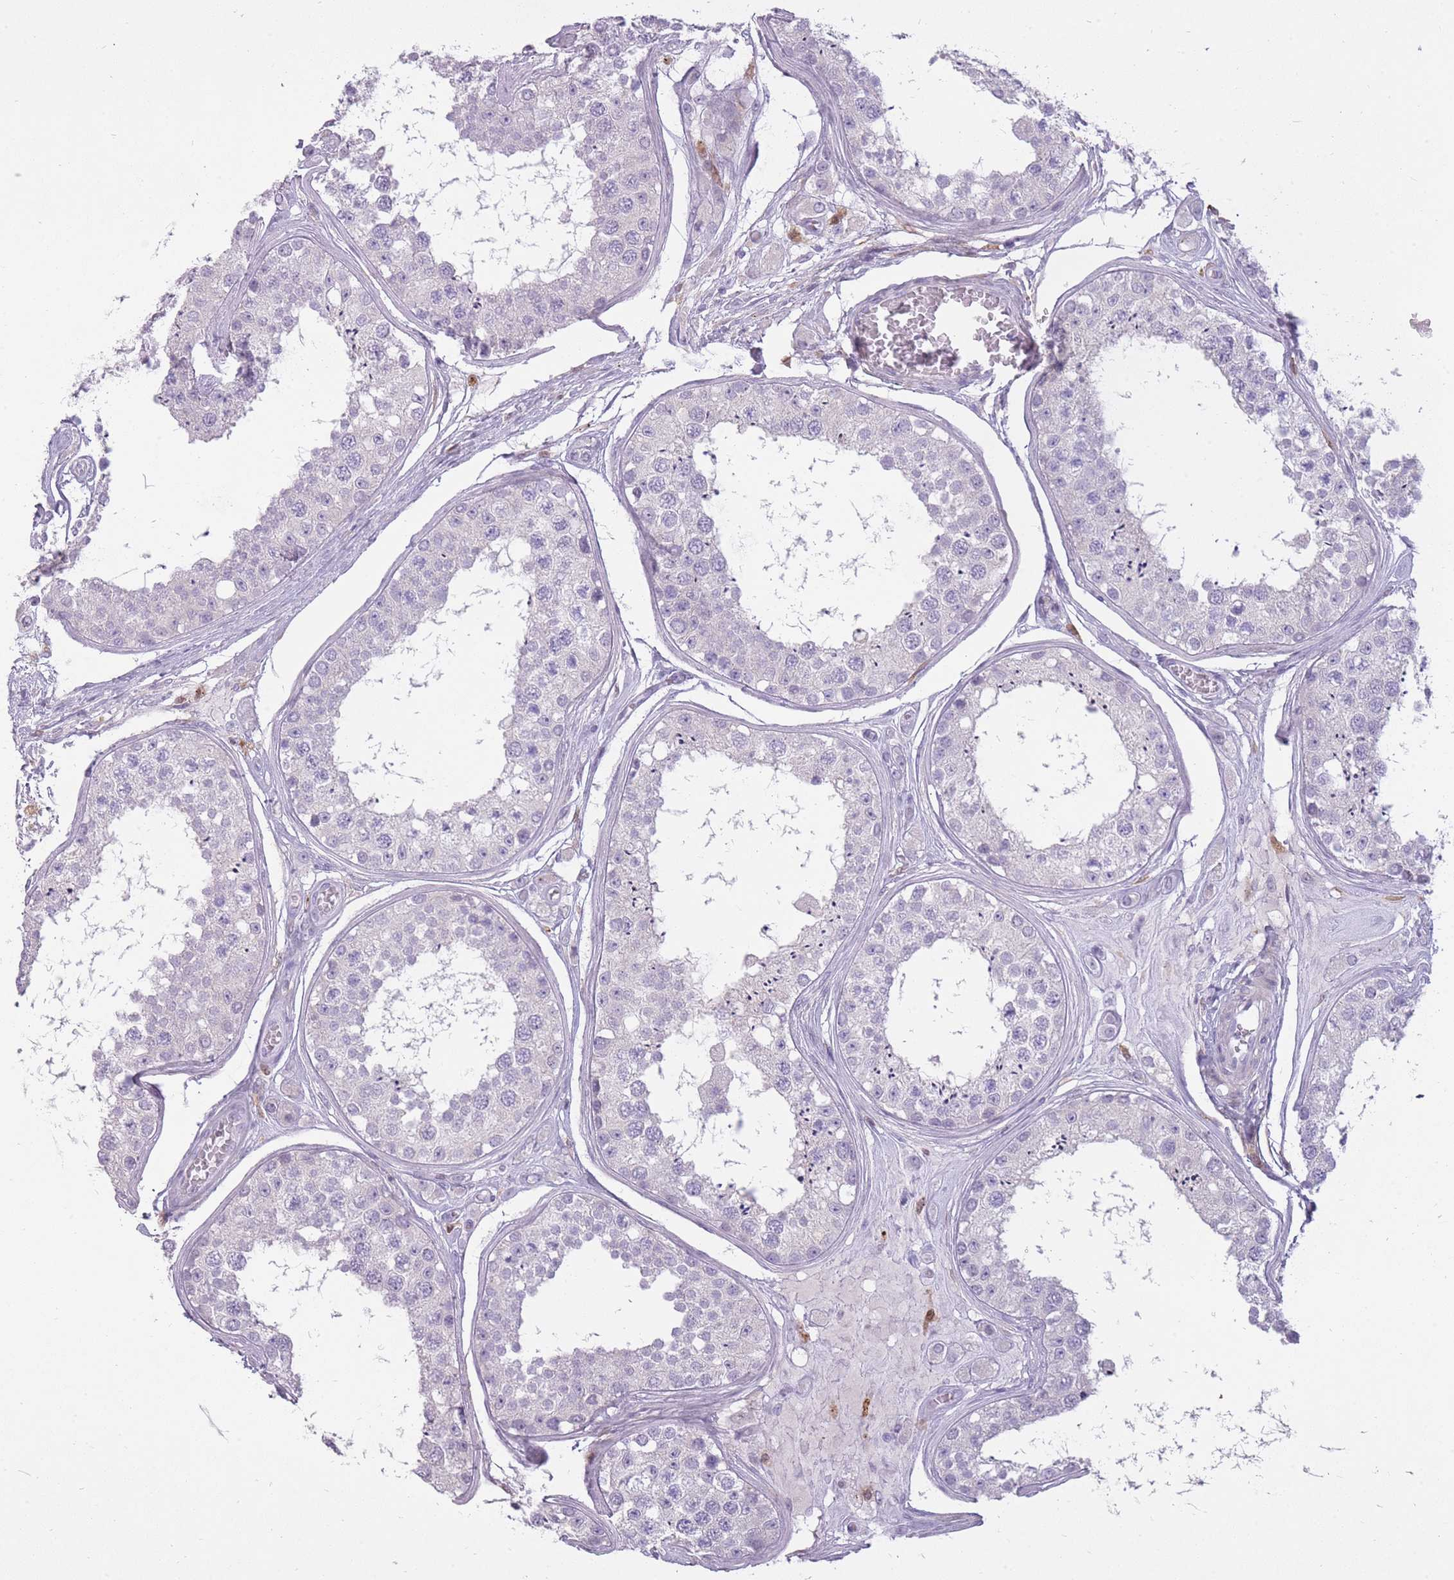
{"staining": {"intensity": "negative", "quantity": "none", "location": "none"}, "tissue": "testis", "cell_type": "Cells in seminiferous ducts", "image_type": "normal", "snomed": [{"axis": "morphology", "description": "Normal tissue, NOS"}, {"axis": "topography", "description": "Testis"}], "caption": "This is a micrograph of IHC staining of normal testis, which shows no expression in cells in seminiferous ducts.", "gene": "LGALS9B", "patient": {"sex": "male", "age": 25}}